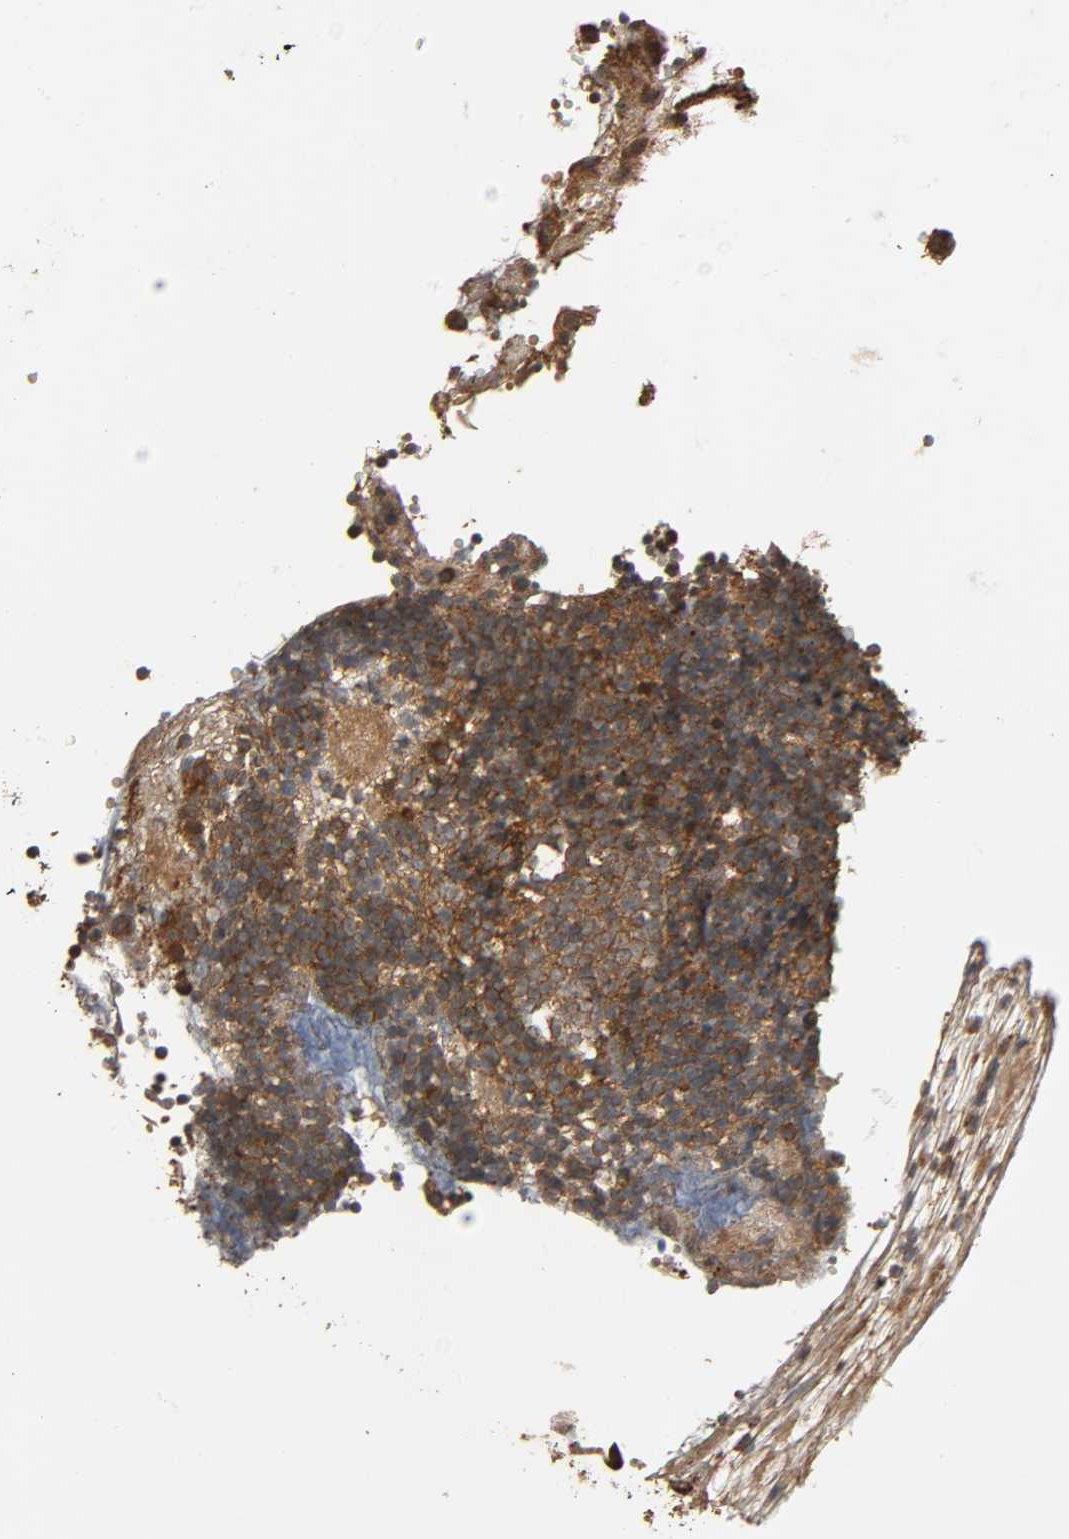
{"staining": {"intensity": "moderate", "quantity": ">75%", "location": "cytoplasmic/membranous"}, "tissue": "tonsil", "cell_type": "Germinal center cells", "image_type": "normal", "snomed": [{"axis": "morphology", "description": "Normal tissue, NOS"}, {"axis": "topography", "description": "Tonsil"}], "caption": "Tonsil stained with a brown dye displays moderate cytoplasmic/membranous positive positivity in about >75% of germinal center cells.", "gene": "MAP3K8", "patient": {"sex": "female", "age": 40}}